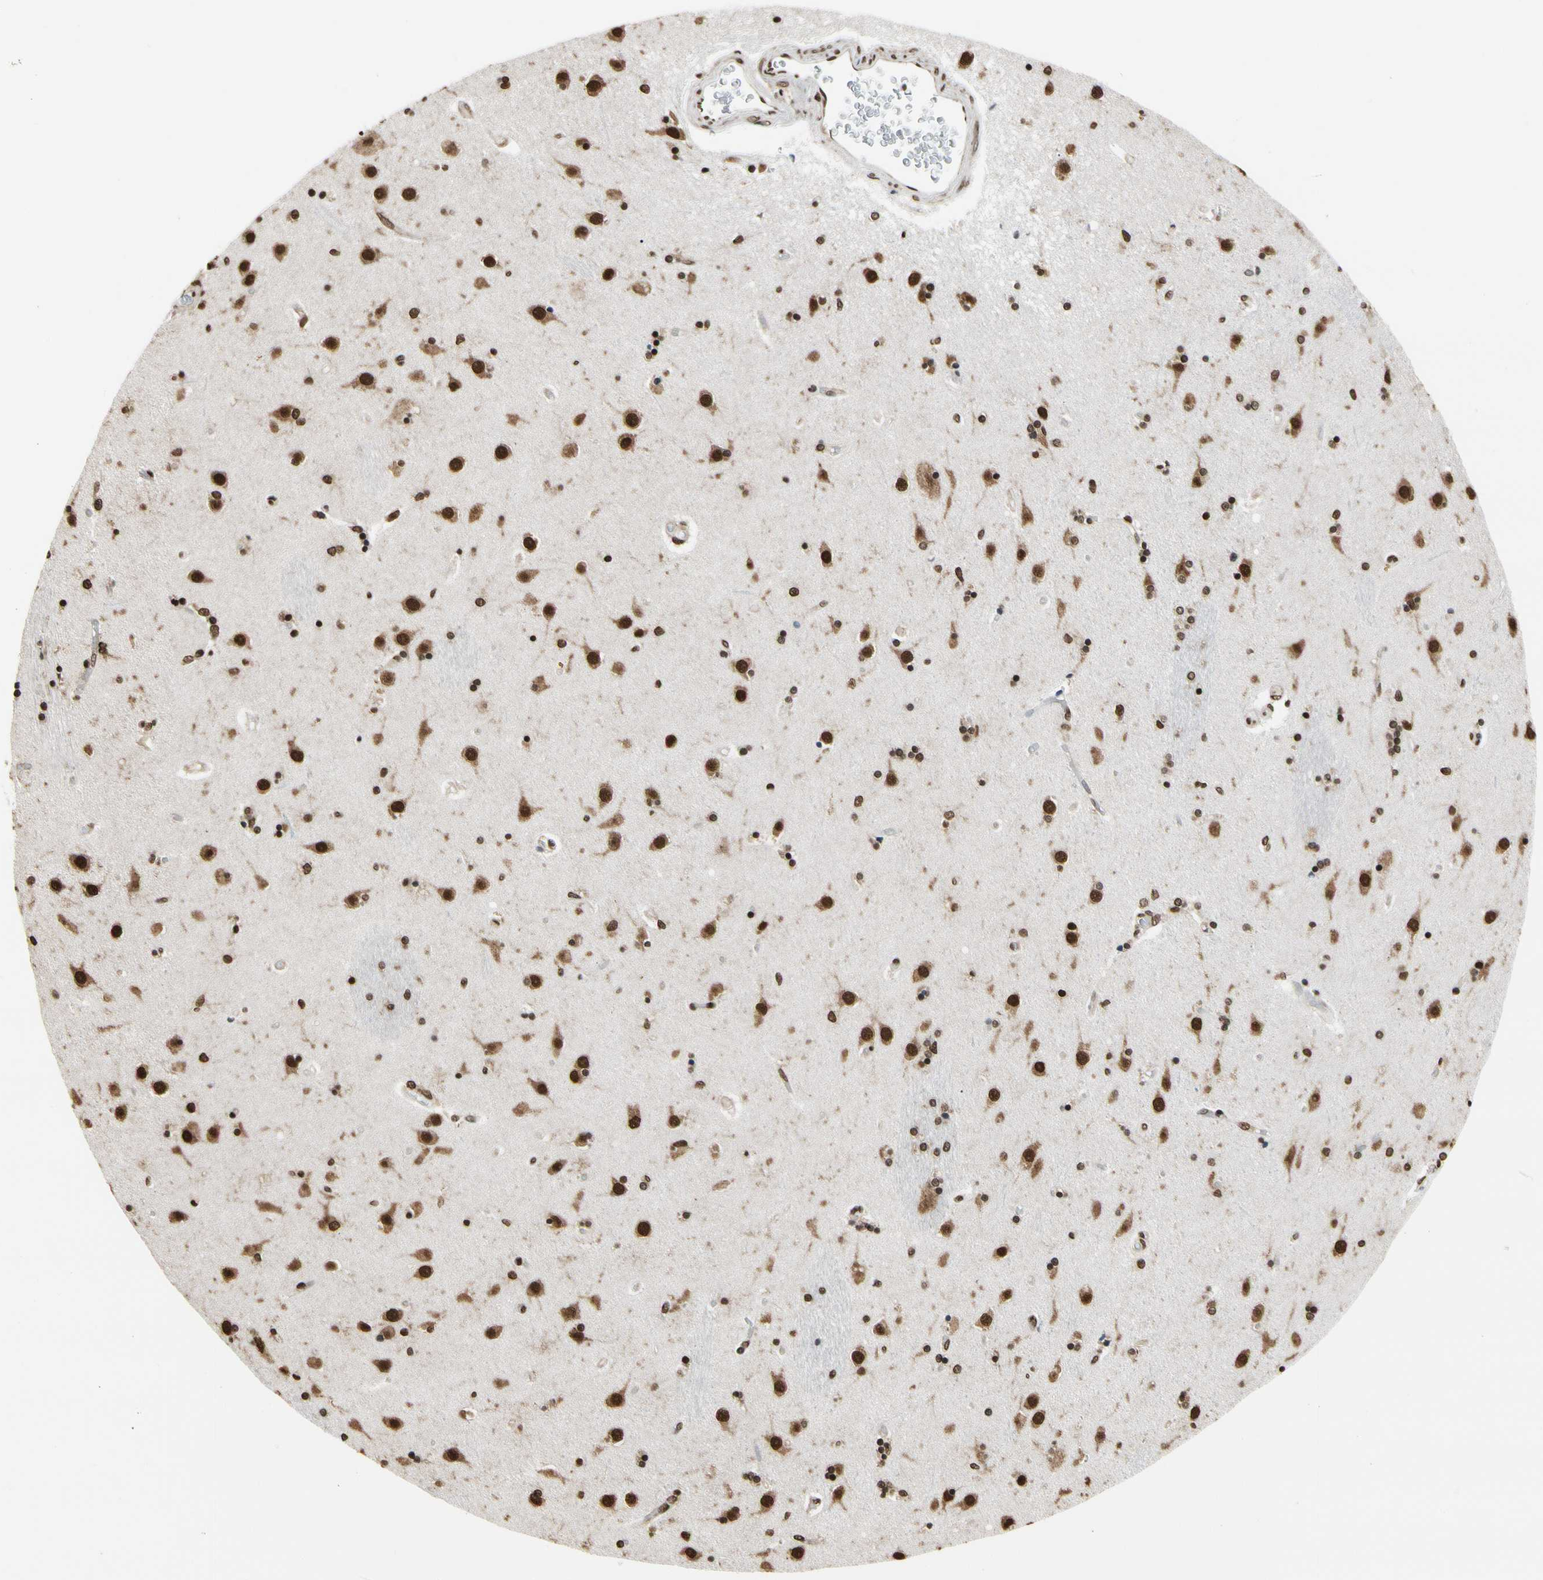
{"staining": {"intensity": "strong", "quantity": ">75%", "location": "nuclear"}, "tissue": "caudate", "cell_type": "Glial cells", "image_type": "normal", "snomed": [{"axis": "morphology", "description": "Normal tissue, NOS"}, {"axis": "topography", "description": "Lateral ventricle wall"}], "caption": "Immunohistochemical staining of unremarkable caudate reveals strong nuclear protein expression in approximately >75% of glial cells.", "gene": "HNRNPK", "patient": {"sex": "female", "age": 54}}